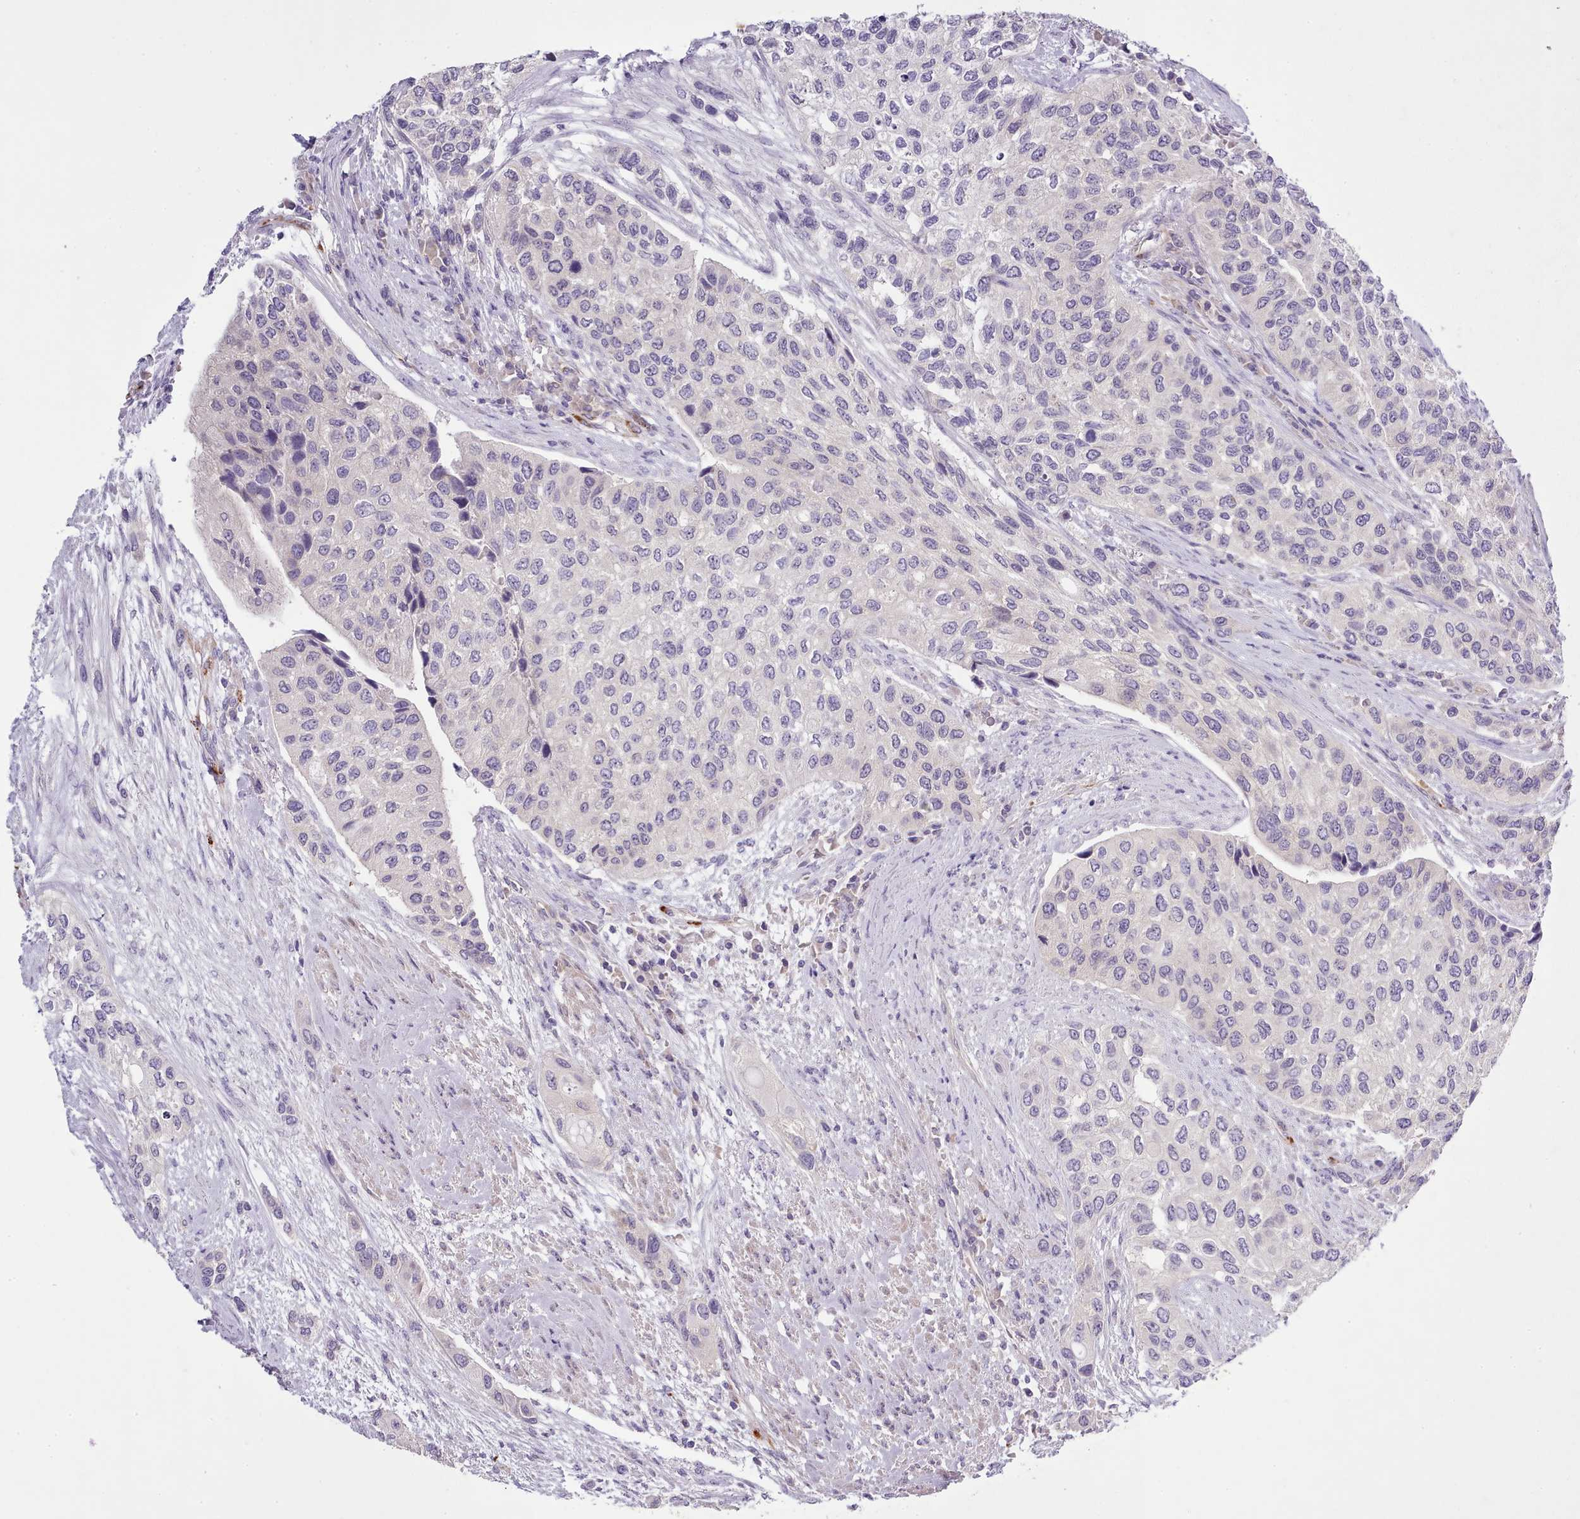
{"staining": {"intensity": "negative", "quantity": "none", "location": "none"}, "tissue": "urothelial cancer", "cell_type": "Tumor cells", "image_type": "cancer", "snomed": [{"axis": "morphology", "description": "Normal tissue, NOS"}, {"axis": "morphology", "description": "Urothelial carcinoma, High grade"}, {"axis": "topography", "description": "Vascular tissue"}, {"axis": "topography", "description": "Urinary bladder"}], "caption": "Immunohistochemistry (IHC) photomicrograph of neoplastic tissue: urothelial cancer stained with DAB (3,3'-diaminobenzidine) reveals no significant protein expression in tumor cells.", "gene": "SETX", "patient": {"sex": "female", "age": 56}}